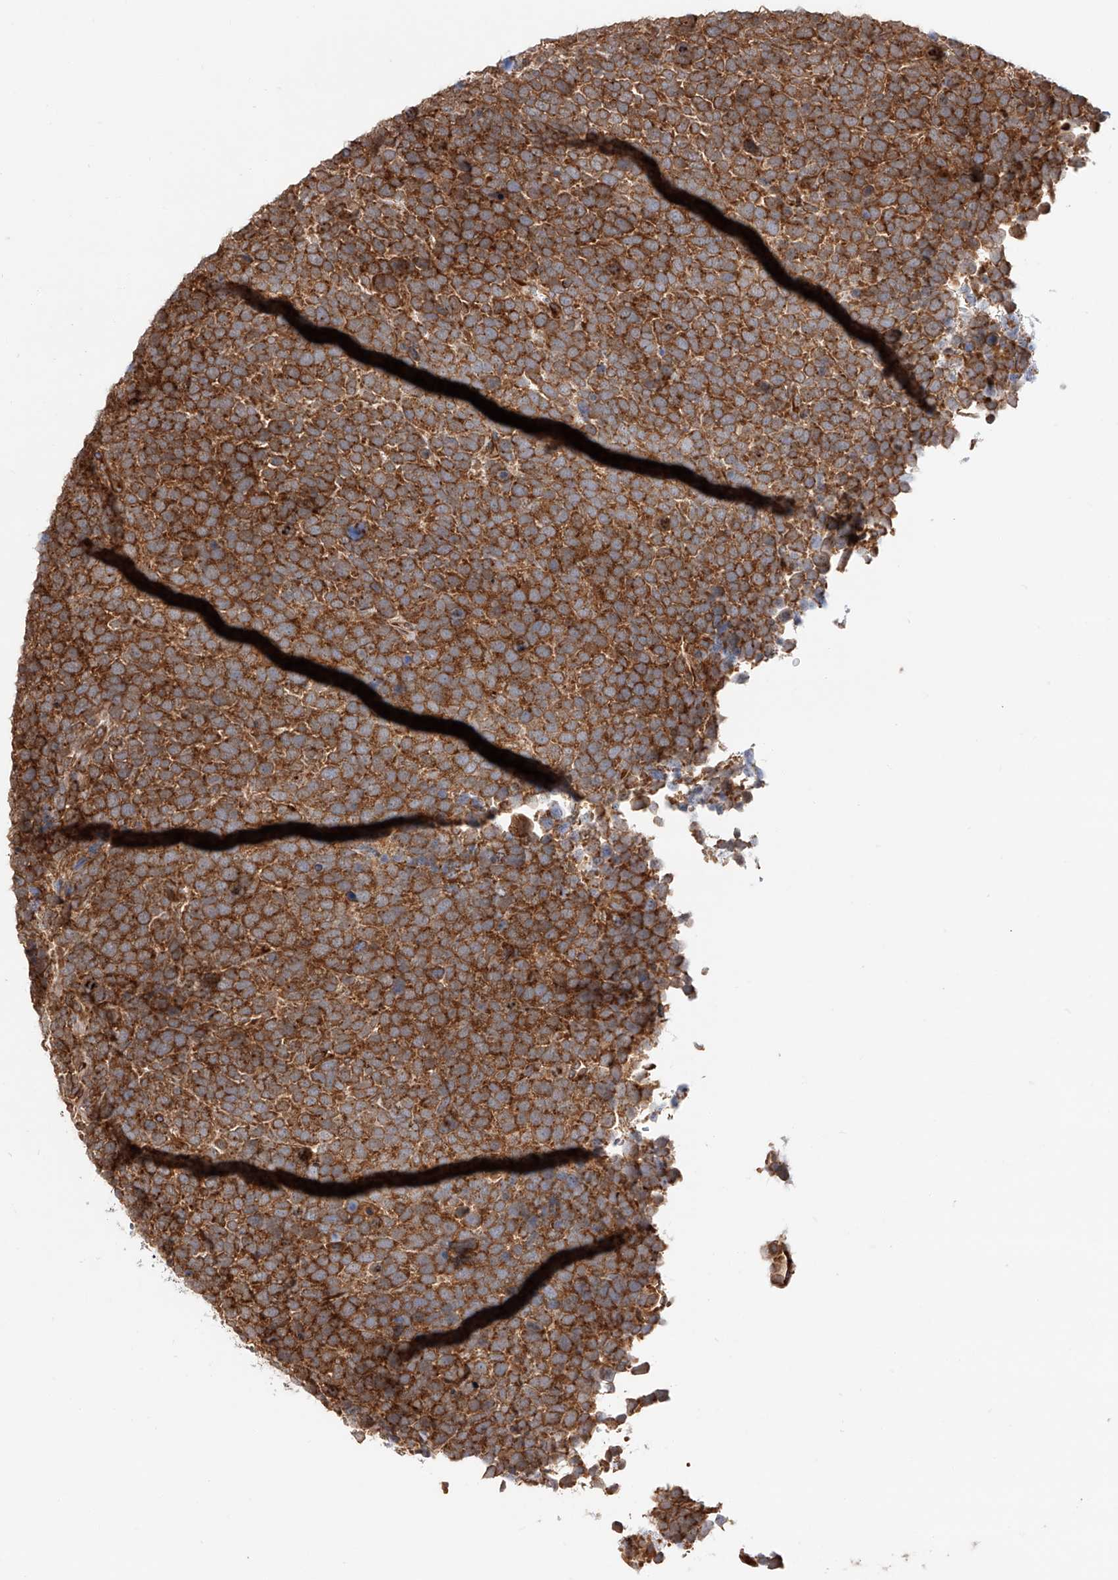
{"staining": {"intensity": "strong", "quantity": ">75%", "location": "cytoplasmic/membranous"}, "tissue": "urothelial cancer", "cell_type": "Tumor cells", "image_type": "cancer", "snomed": [{"axis": "morphology", "description": "Urothelial carcinoma, High grade"}, {"axis": "topography", "description": "Urinary bladder"}], "caption": "Urothelial cancer tissue shows strong cytoplasmic/membranous positivity in about >75% of tumor cells, visualized by immunohistochemistry.", "gene": "ISCA2", "patient": {"sex": "female", "age": 82}}